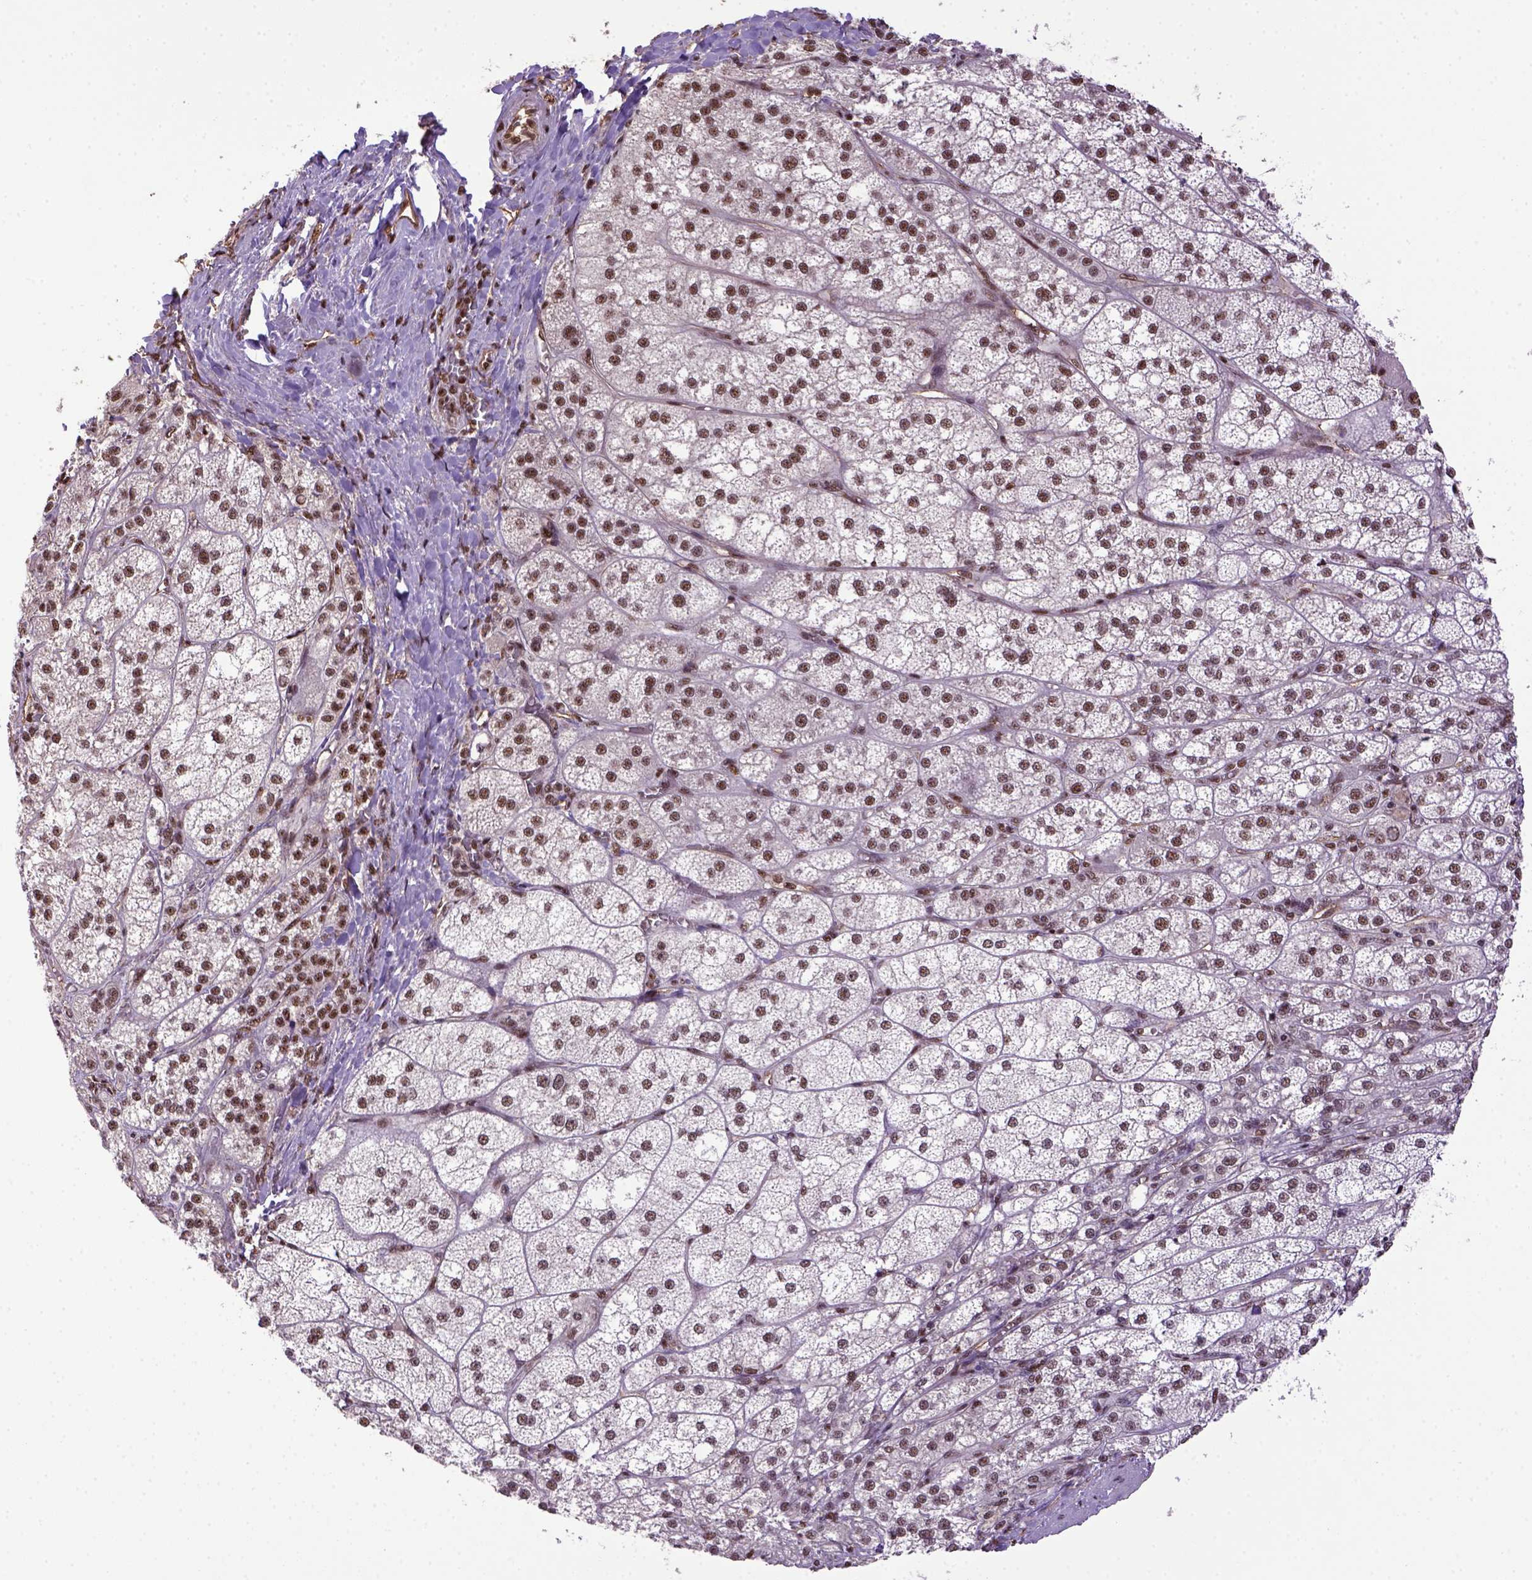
{"staining": {"intensity": "strong", "quantity": ">75%", "location": "nuclear"}, "tissue": "adrenal gland", "cell_type": "Glandular cells", "image_type": "normal", "snomed": [{"axis": "morphology", "description": "Normal tissue, NOS"}, {"axis": "topography", "description": "Adrenal gland"}], "caption": "An image of adrenal gland stained for a protein exhibits strong nuclear brown staining in glandular cells. (IHC, brightfield microscopy, high magnification).", "gene": "PPIG", "patient": {"sex": "female", "age": 60}}